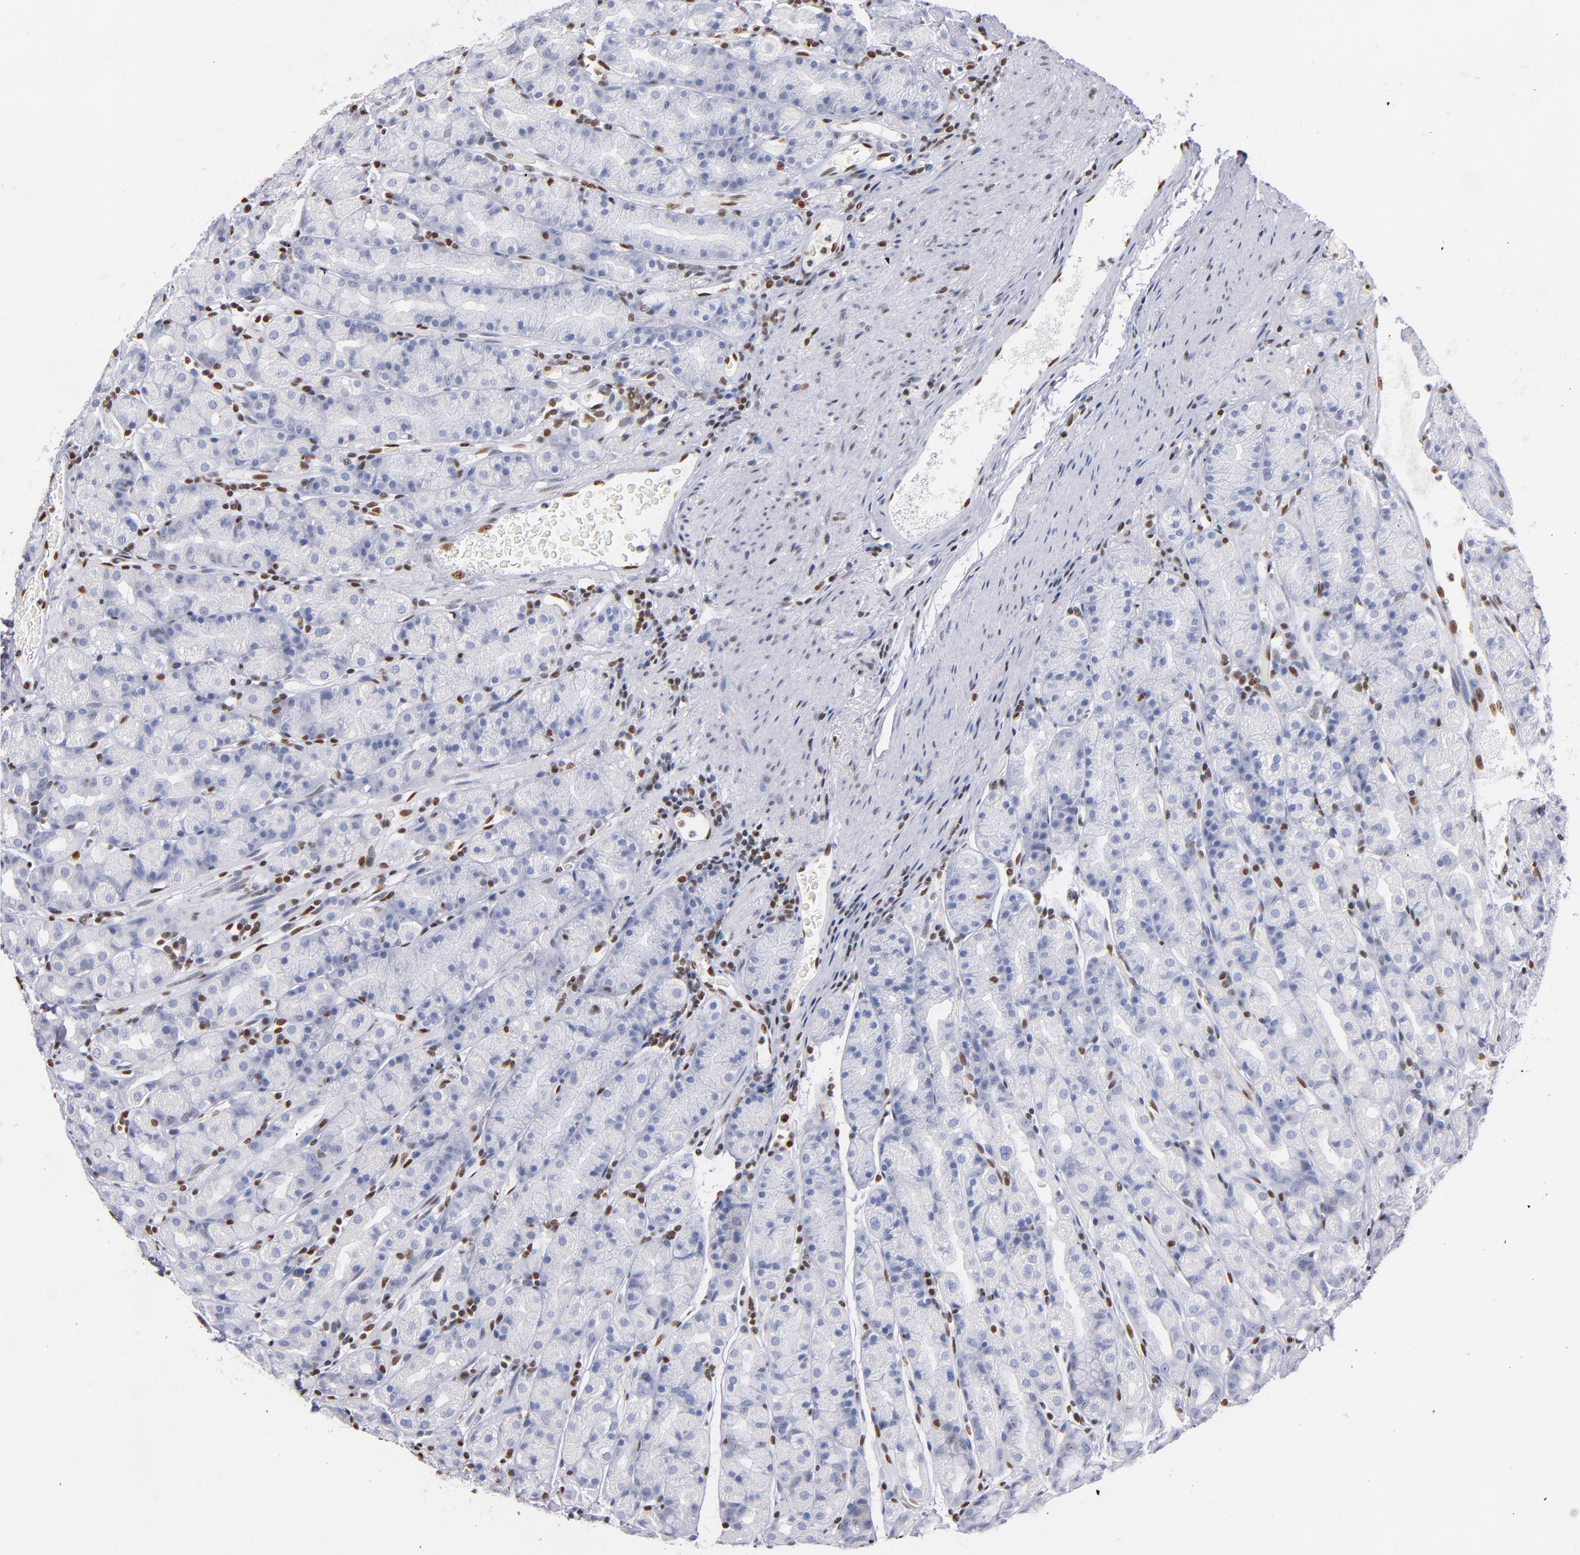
{"staining": {"intensity": "moderate", "quantity": "<25%", "location": "cytoplasmic/membranous"}, "tissue": "stomach", "cell_type": "Glandular cells", "image_type": "normal", "snomed": [{"axis": "morphology", "description": "Normal tissue, NOS"}, {"axis": "topography", "description": "Stomach, upper"}], "caption": "Stomach stained with immunohistochemistry reveals moderate cytoplasmic/membranous positivity in approximately <25% of glandular cells.", "gene": "IFI16", "patient": {"sex": "male", "age": 68}}